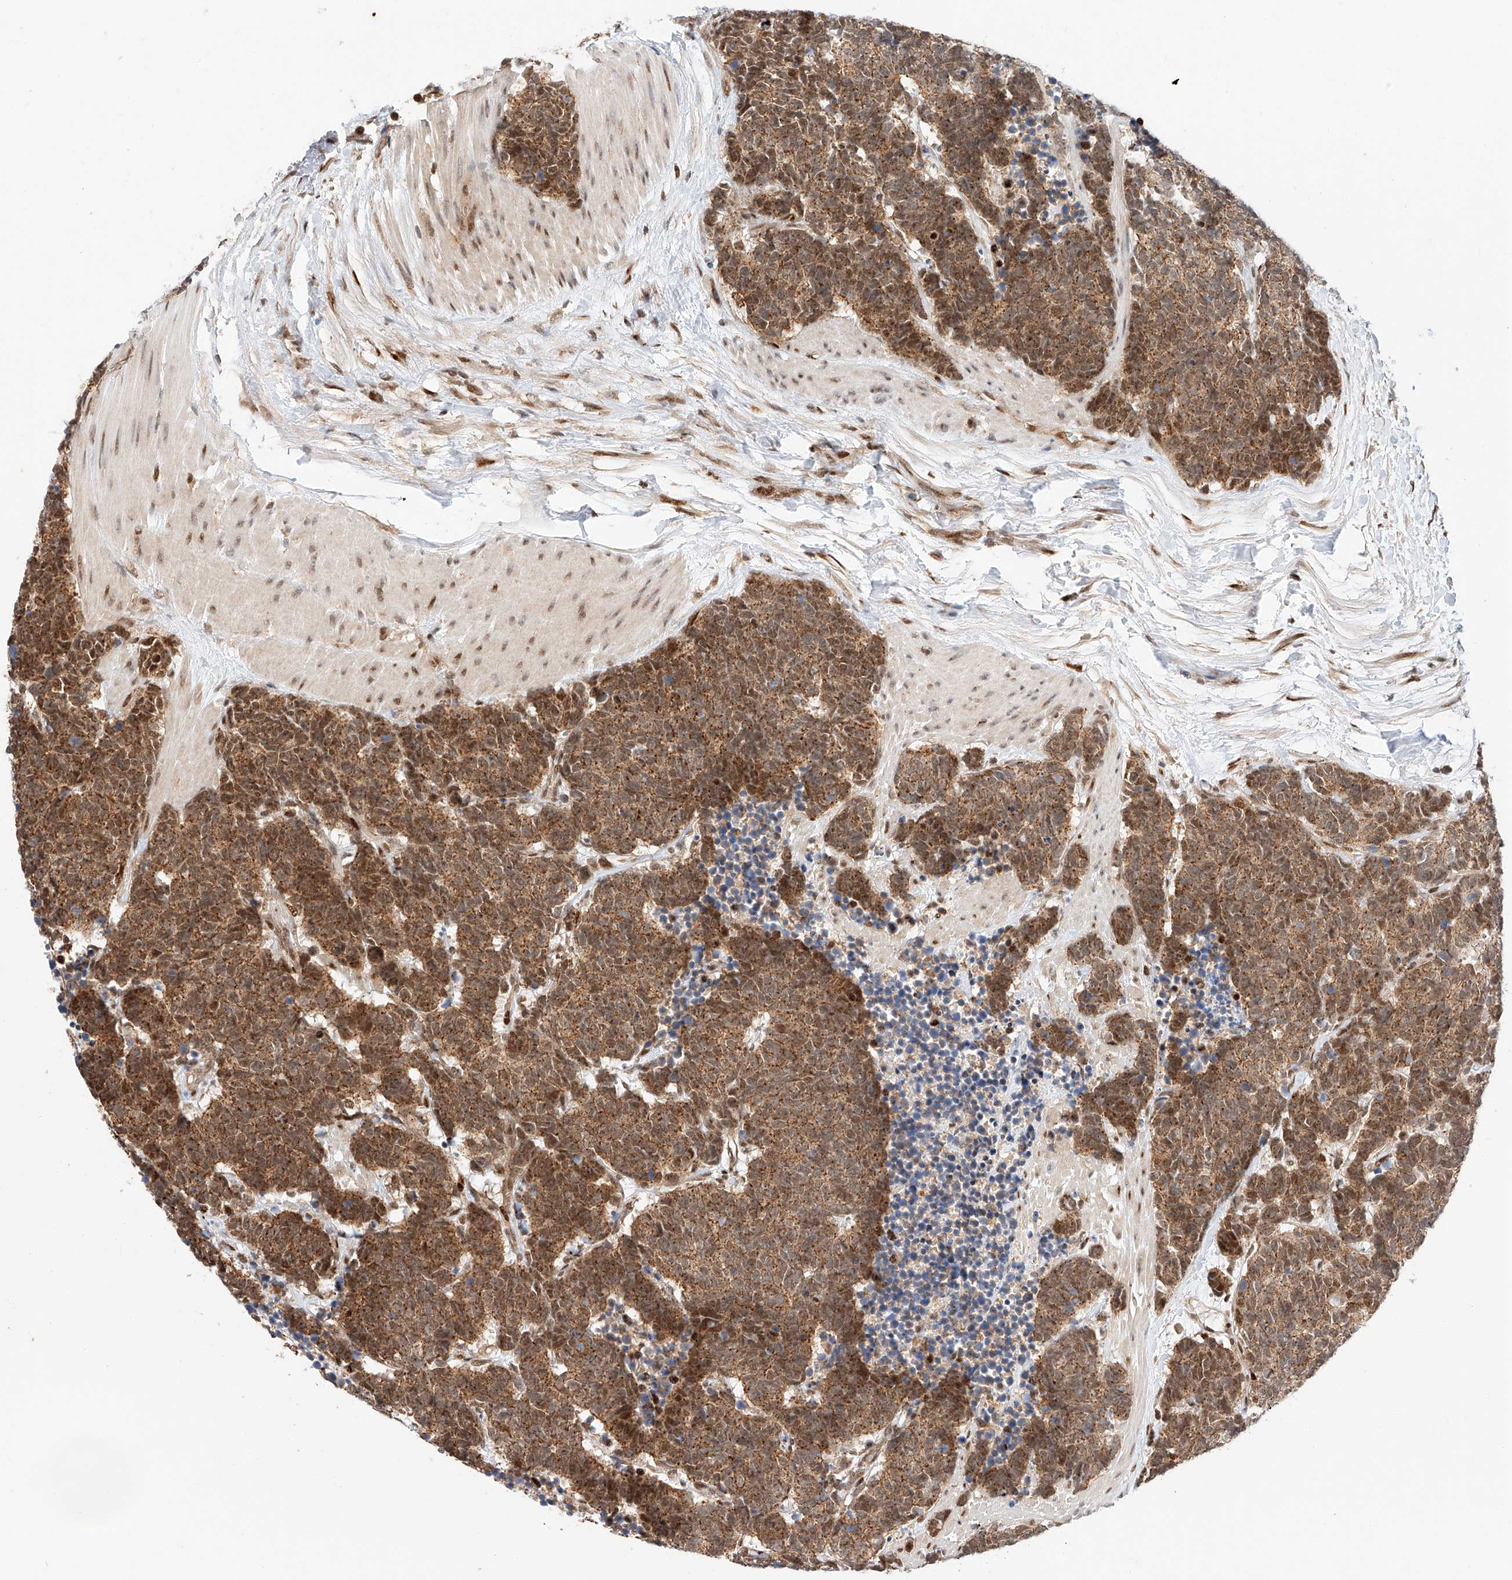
{"staining": {"intensity": "moderate", "quantity": ">75%", "location": "cytoplasmic/membranous"}, "tissue": "carcinoid", "cell_type": "Tumor cells", "image_type": "cancer", "snomed": [{"axis": "morphology", "description": "Carcinoma, NOS"}, {"axis": "morphology", "description": "Carcinoid, malignant, NOS"}, {"axis": "topography", "description": "Urinary bladder"}], "caption": "Human carcinoid (malignant) stained with a protein marker exhibits moderate staining in tumor cells.", "gene": "HDAC9", "patient": {"sex": "male", "age": 57}}